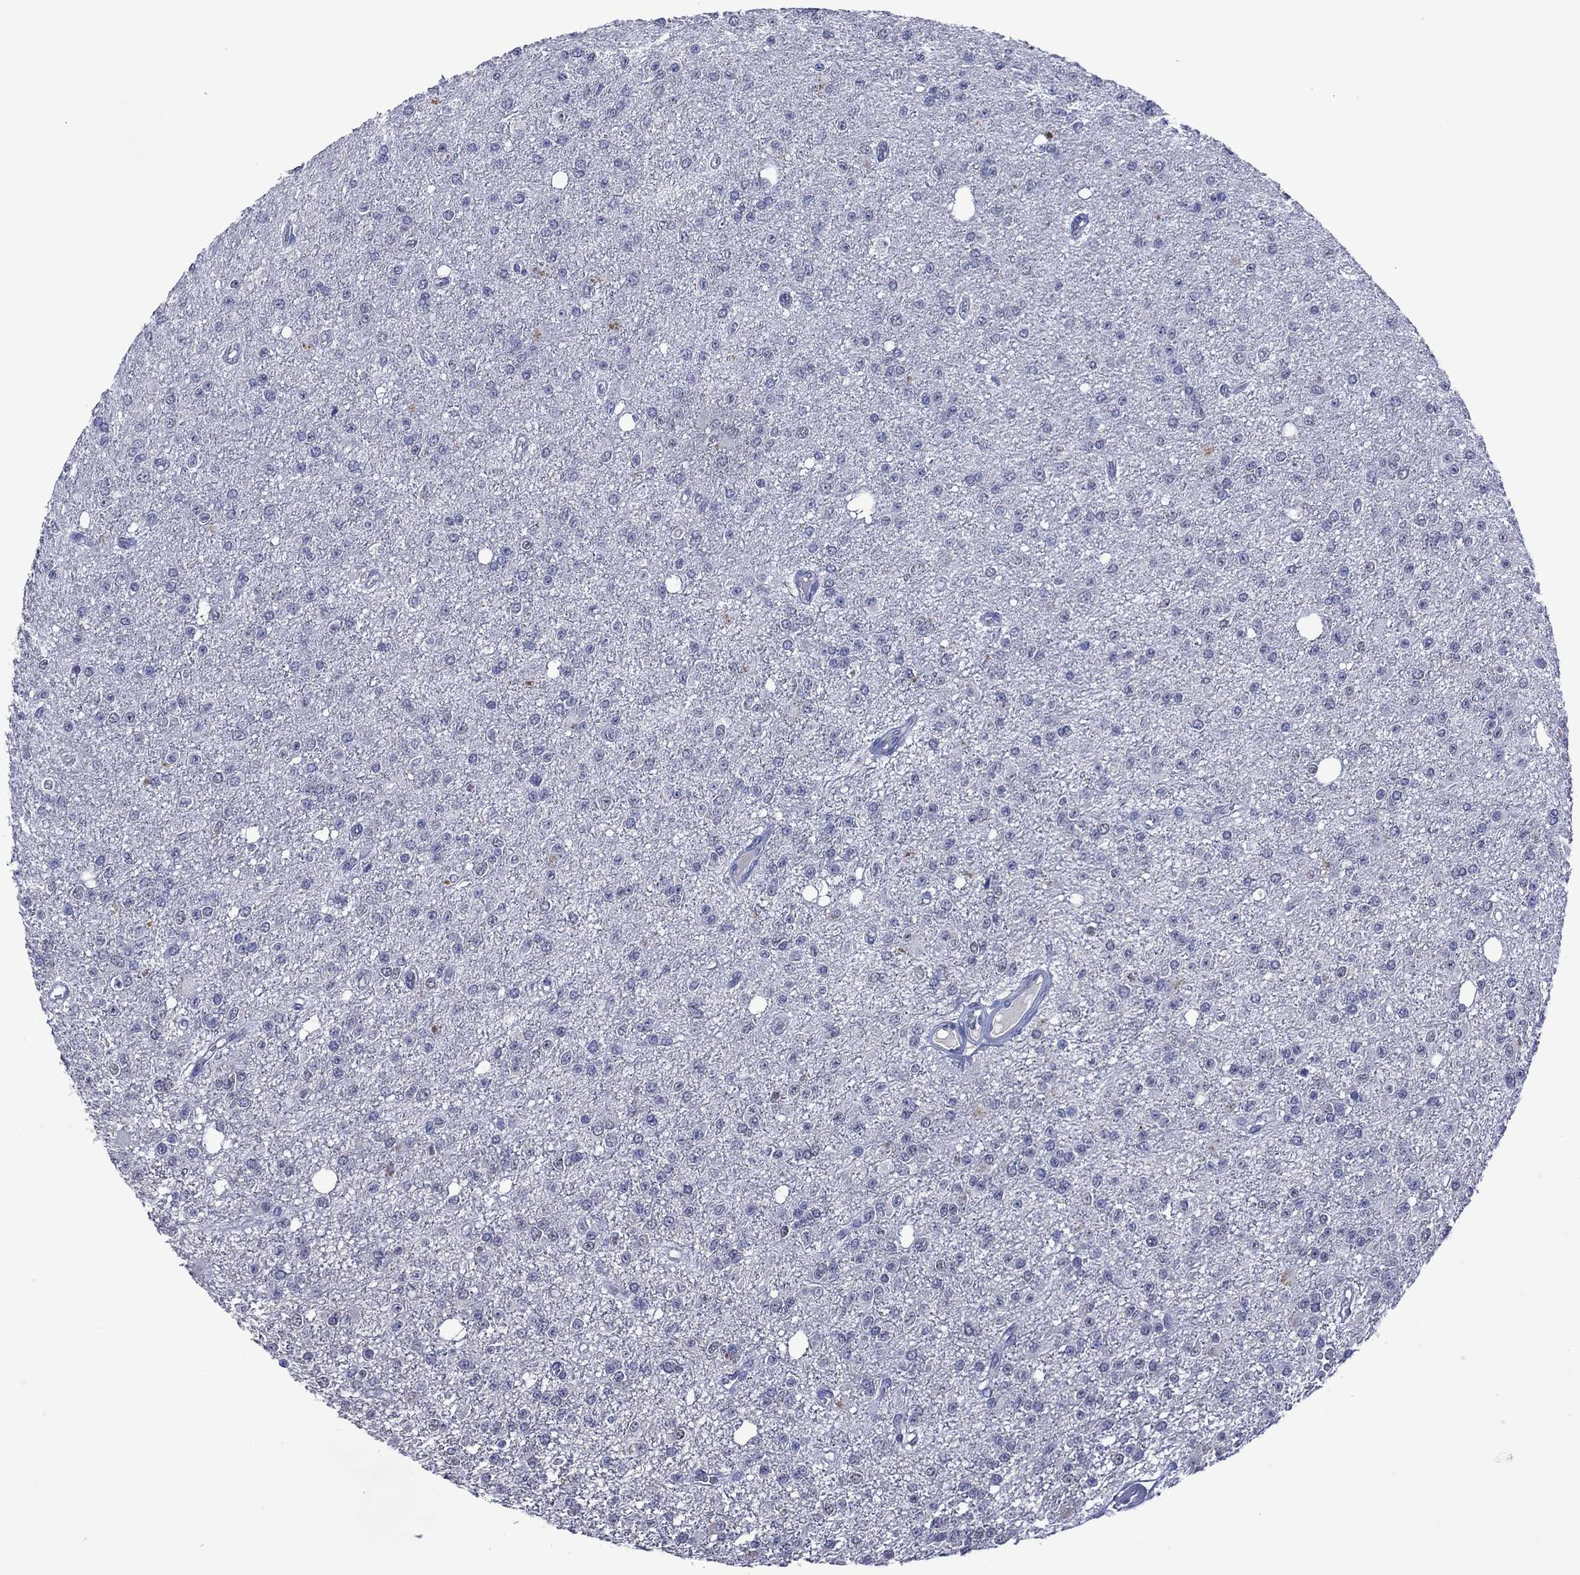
{"staining": {"intensity": "negative", "quantity": "none", "location": "none"}, "tissue": "glioma", "cell_type": "Tumor cells", "image_type": "cancer", "snomed": [{"axis": "morphology", "description": "Glioma, malignant, Low grade"}, {"axis": "topography", "description": "Brain"}], "caption": "The immunohistochemistry micrograph has no significant expression in tumor cells of glioma tissue.", "gene": "ASB10", "patient": {"sex": "female", "age": 45}}